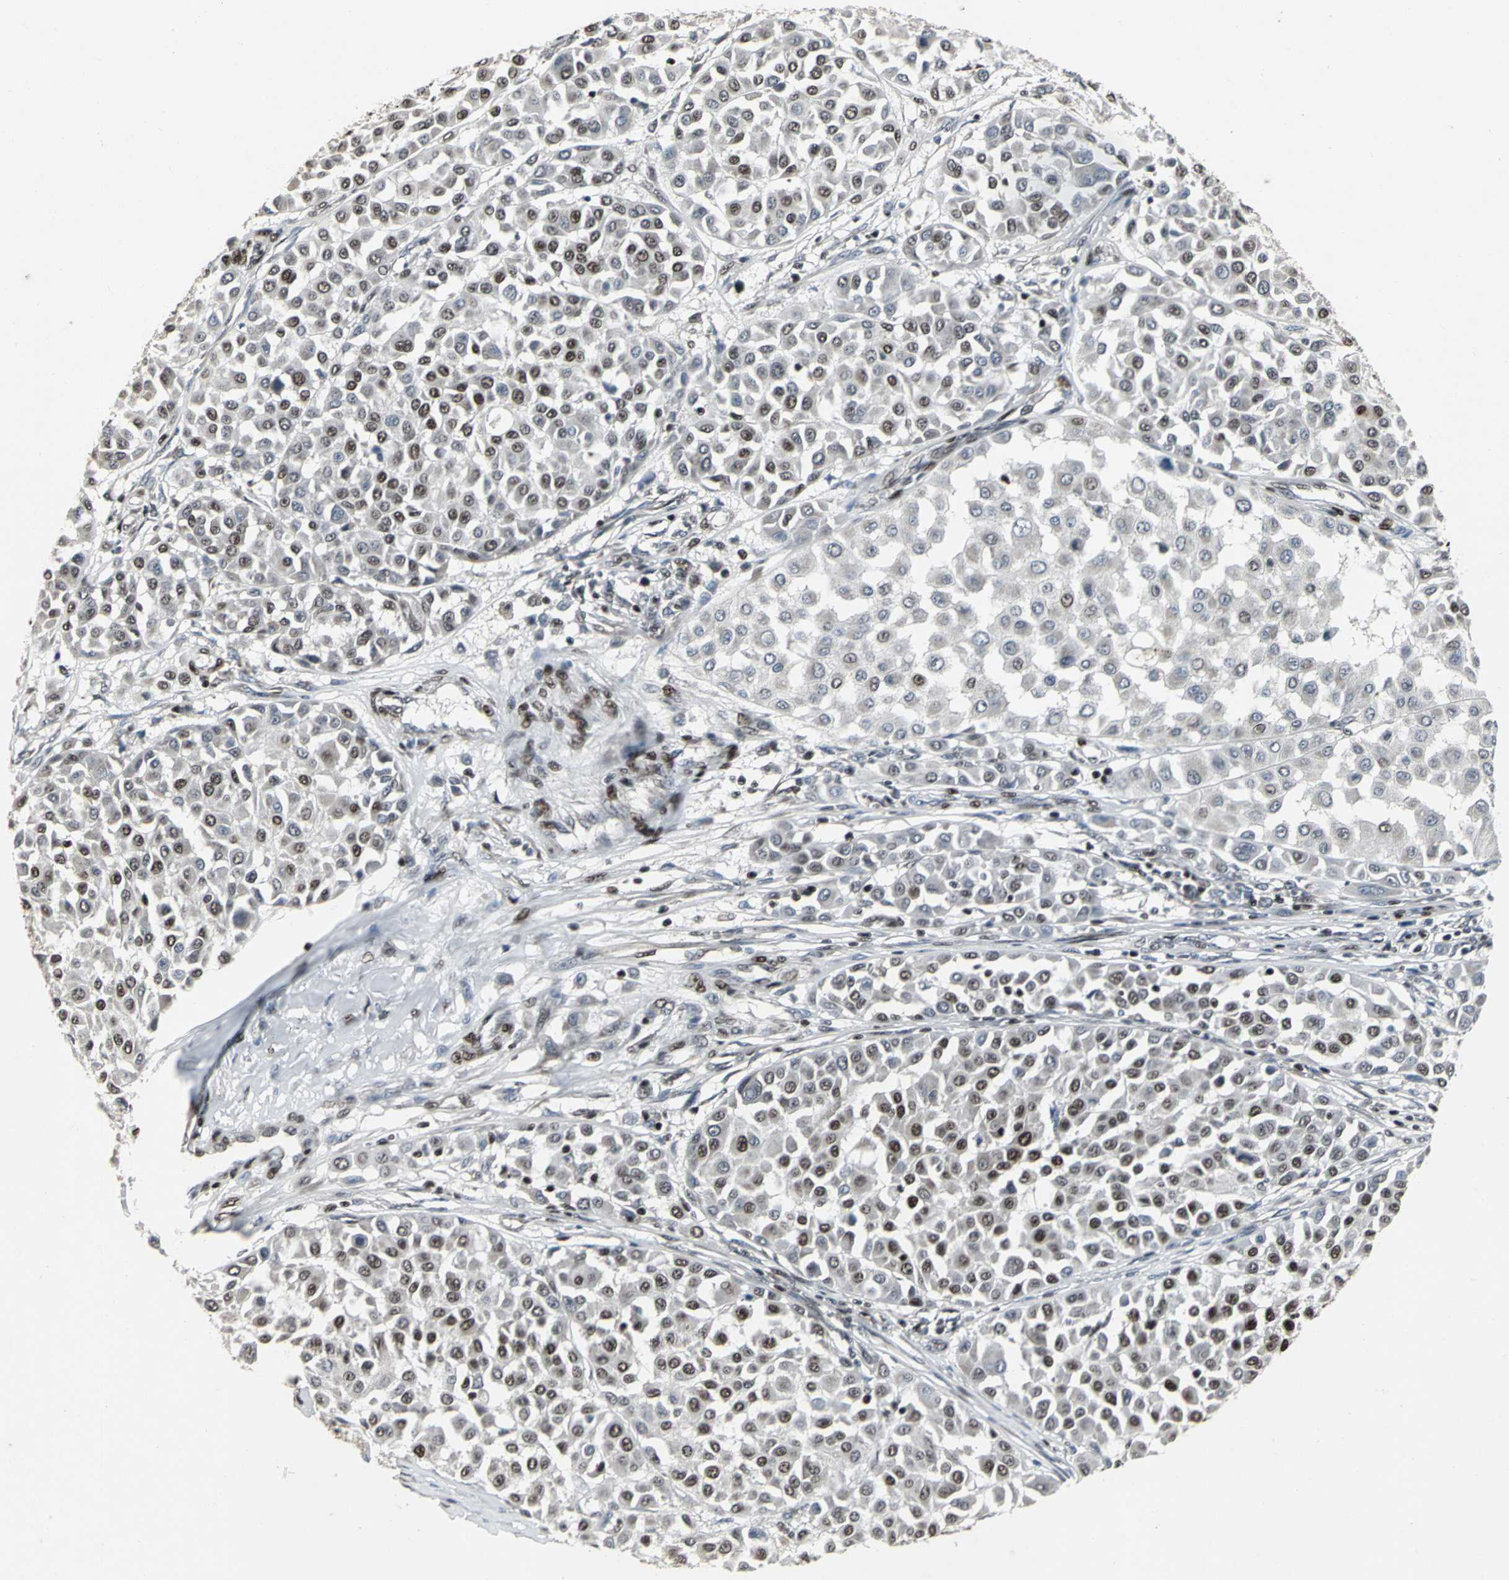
{"staining": {"intensity": "moderate", "quantity": "25%-75%", "location": "nuclear"}, "tissue": "melanoma", "cell_type": "Tumor cells", "image_type": "cancer", "snomed": [{"axis": "morphology", "description": "Malignant melanoma, Metastatic site"}, {"axis": "topography", "description": "Soft tissue"}], "caption": "Melanoma tissue exhibits moderate nuclear positivity in about 25%-75% of tumor cells", "gene": "SRF", "patient": {"sex": "male", "age": 41}}